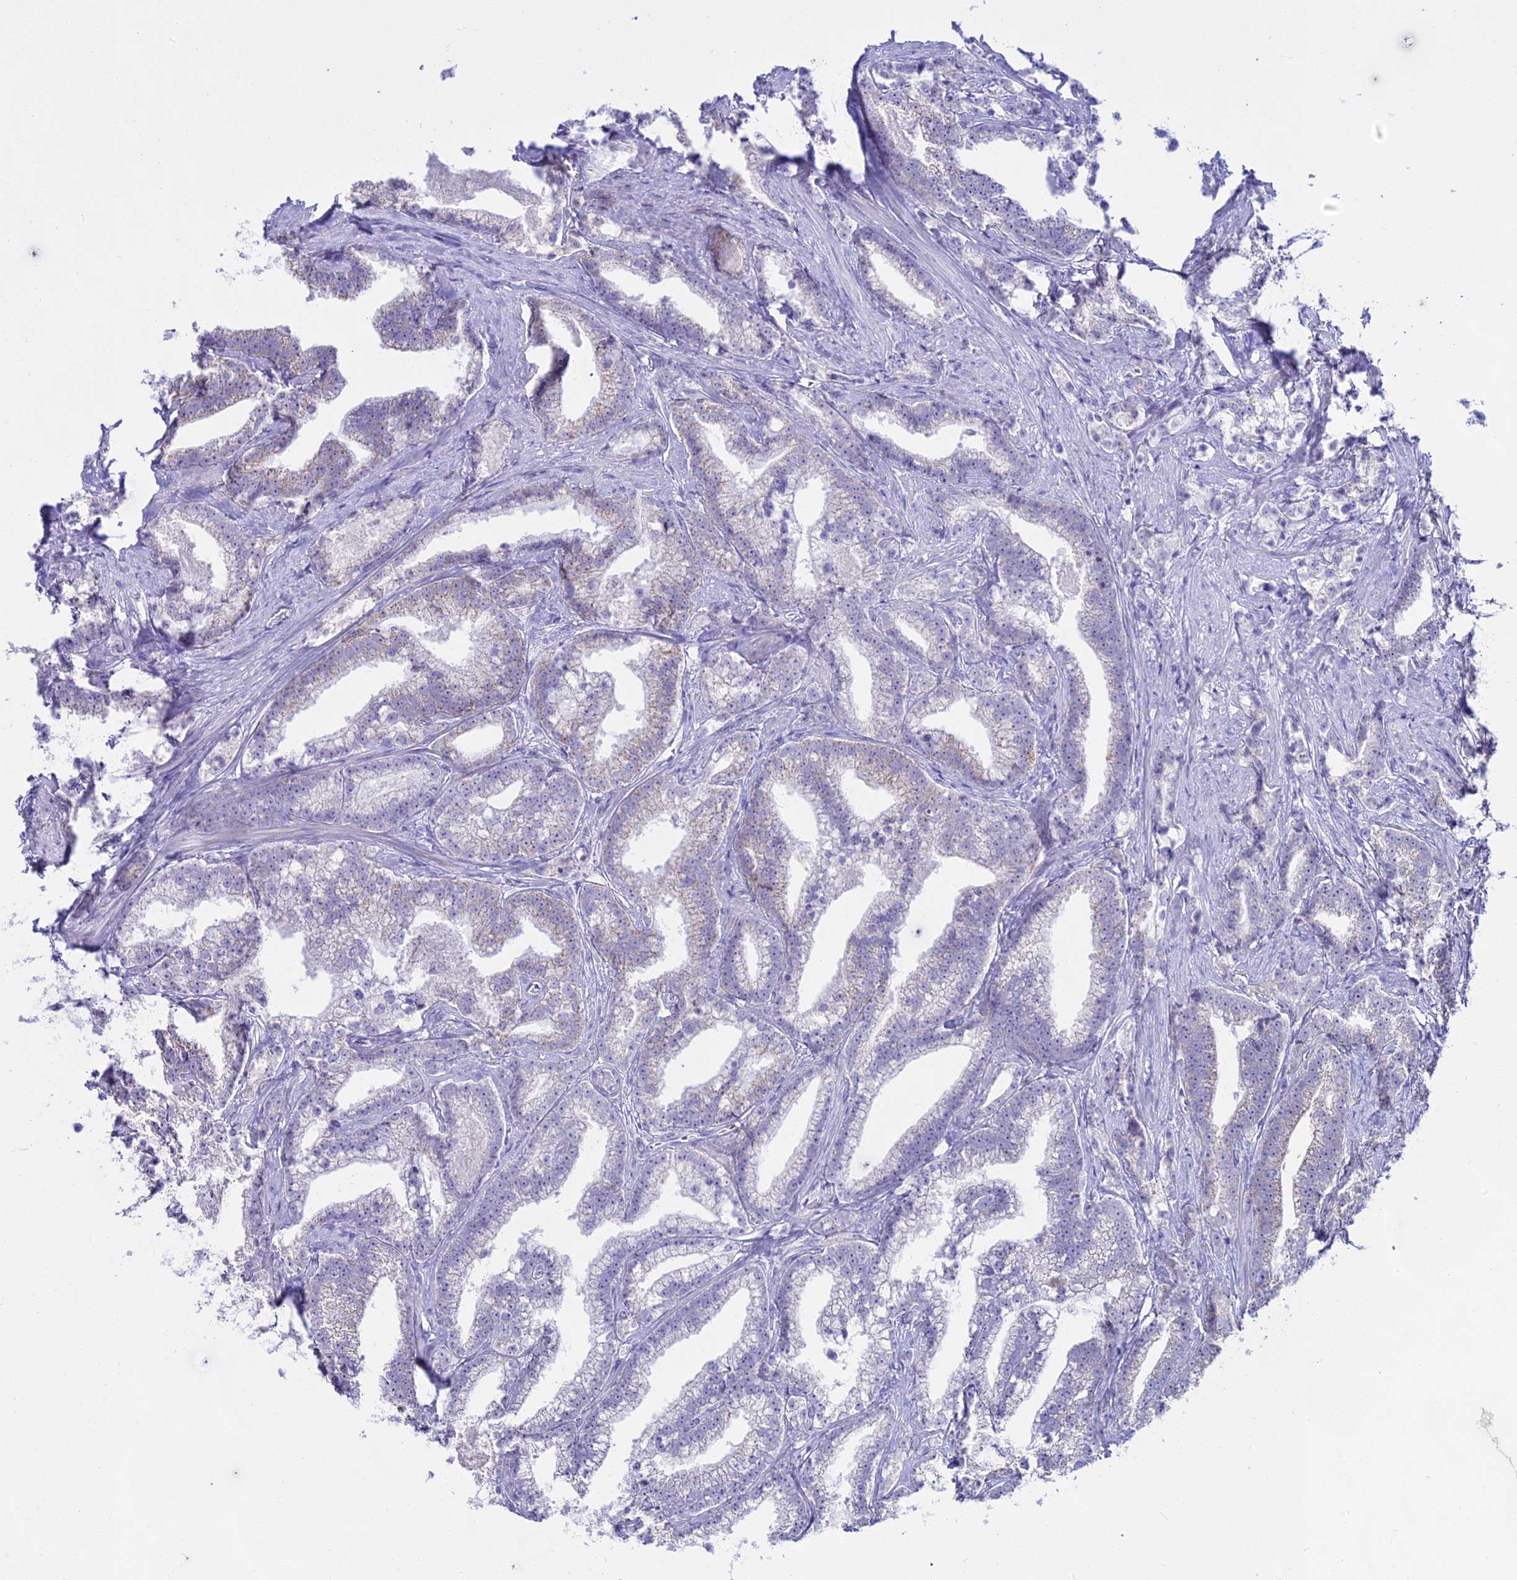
{"staining": {"intensity": "weak", "quantity": "<25%", "location": "cytoplasmic/membranous"}, "tissue": "prostate cancer", "cell_type": "Tumor cells", "image_type": "cancer", "snomed": [{"axis": "morphology", "description": "Adenocarcinoma, High grade"}, {"axis": "topography", "description": "Prostate and seminal vesicle, NOS"}], "caption": "The micrograph reveals no staining of tumor cells in high-grade adenocarcinoma (prostate).", "gene": "CGB2", "patient": {"sex": "male", "age": 67}}